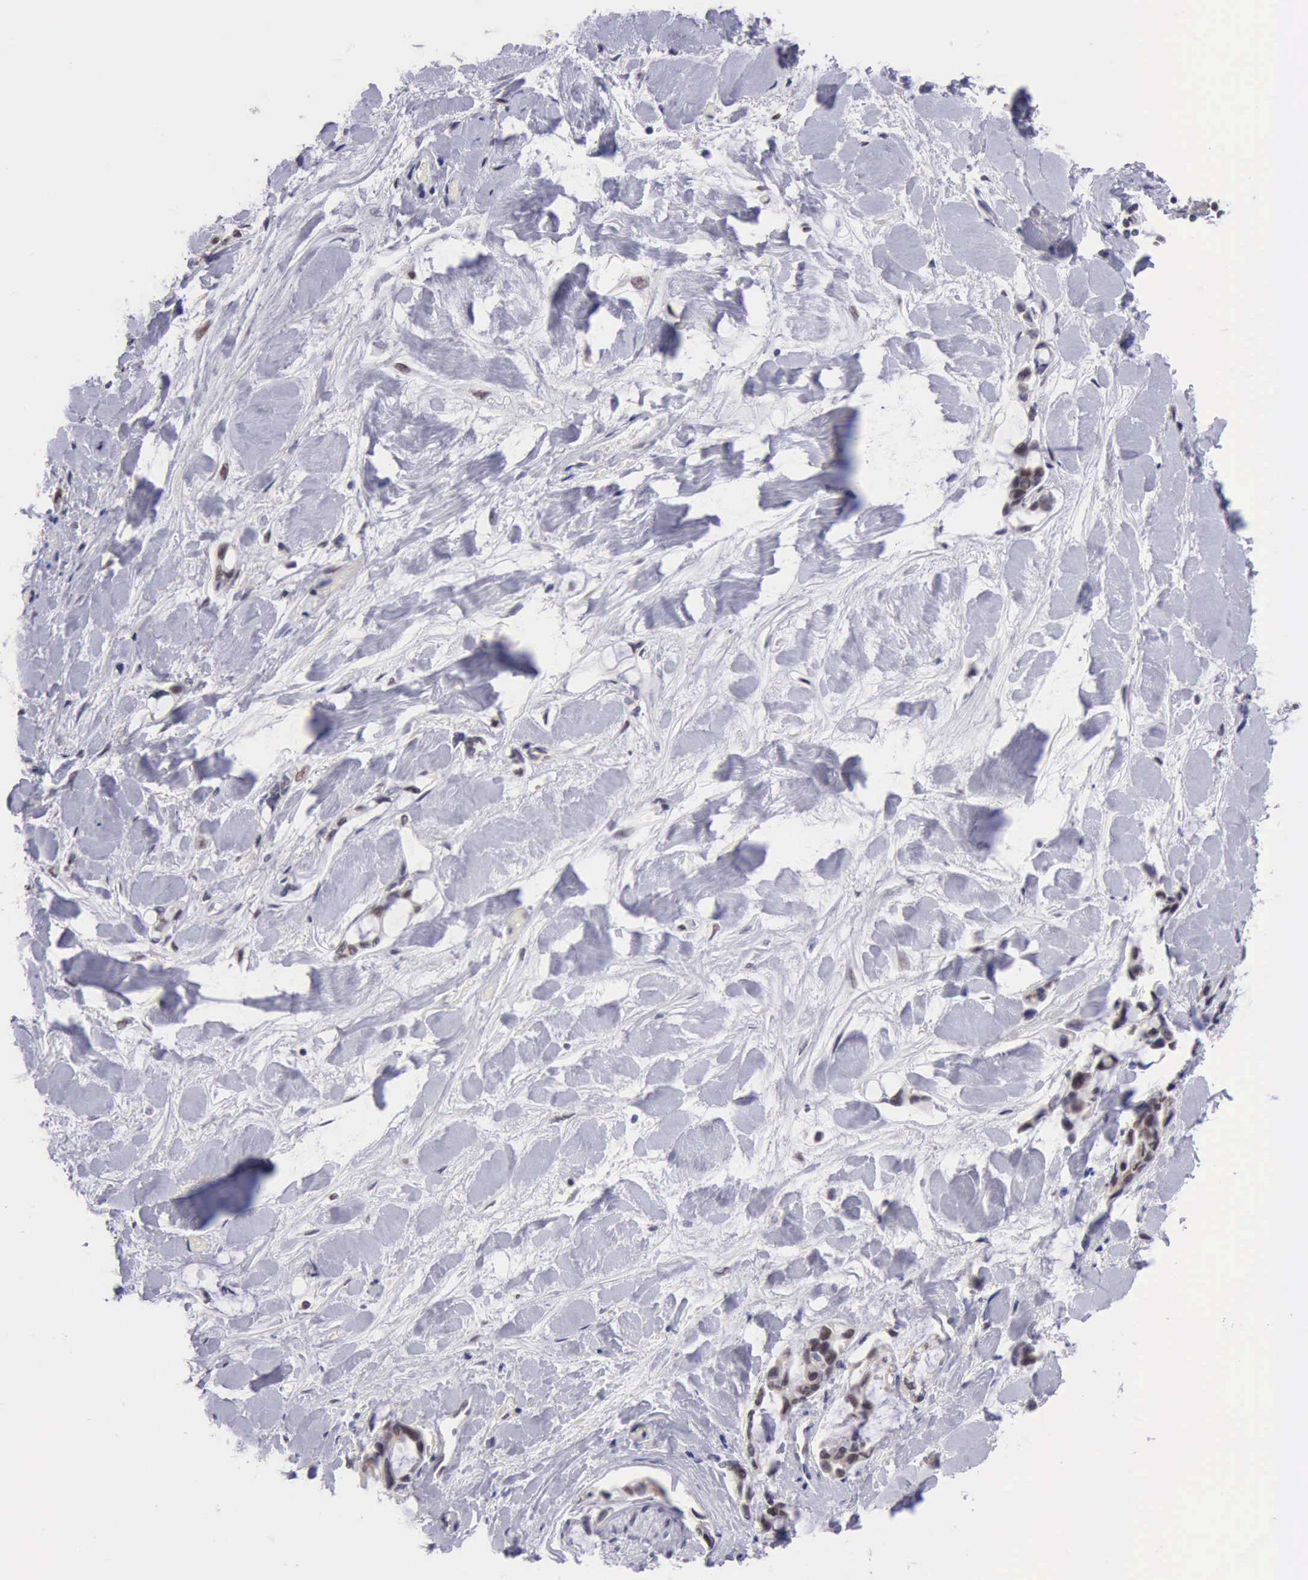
{"staining": {"intensity": "moderate", "quantity": "25%-75%", "location": "nuclear"}, "tissue": "pancreatic cancer", "cell_type": "Tumor cells", "image_type": "cancer", "snomed": [{"axis": "morphology", "description": "Adenocarcinoma, NOS"}, {"axis": "topography", "description": "Pancreas"}], "caption": "Protein expression analysis of human adenocarcinoma (pancreatic) reveals moderate nuclear expression in about 25%-75% of tumor cells.", "gene": "ERCC4", "patient": {"sex": "female", "age": 70}}